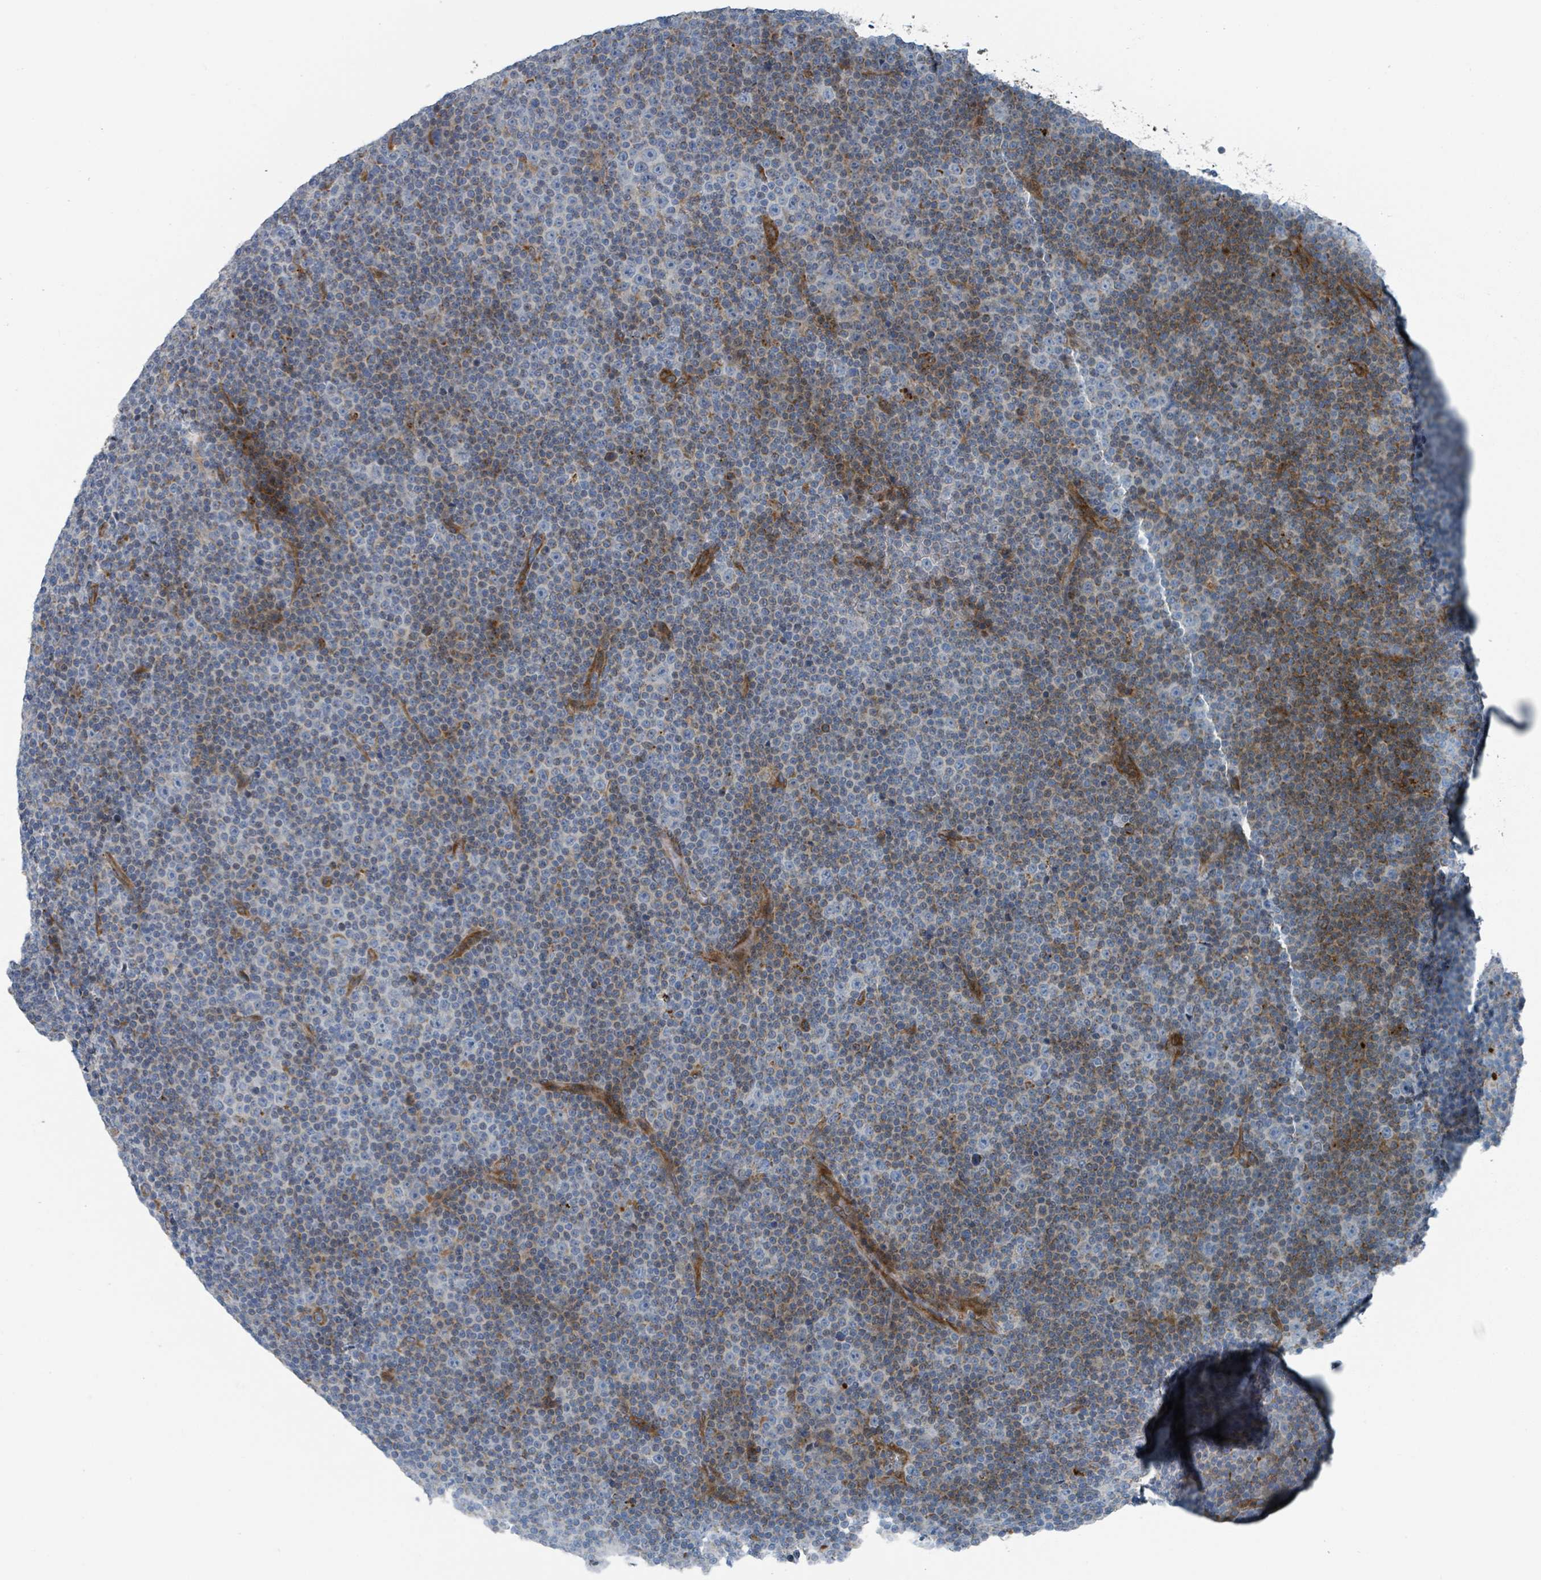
{"staining": {"intensity": "moderate", "quantity": "<25%", "location": "cytoplasmic/membranous"}, "tissue": "lymphoma", "cell_type": "Tumor cells", "image_type": "cancer", "snomed": [{"axis": "morphology", "description": "Malignant lymphoma, non-Hodgkin's type, Low grade"}, {"axis": "topography", "description": "Lymph node"}], "caption": "Protein staining shows moderate cytoplasmic/membranous positivity in about <25% of tumor cells in lymphoma.", "gene": "DIPK2A", "patient": {"sex": "female", "age": 67}}